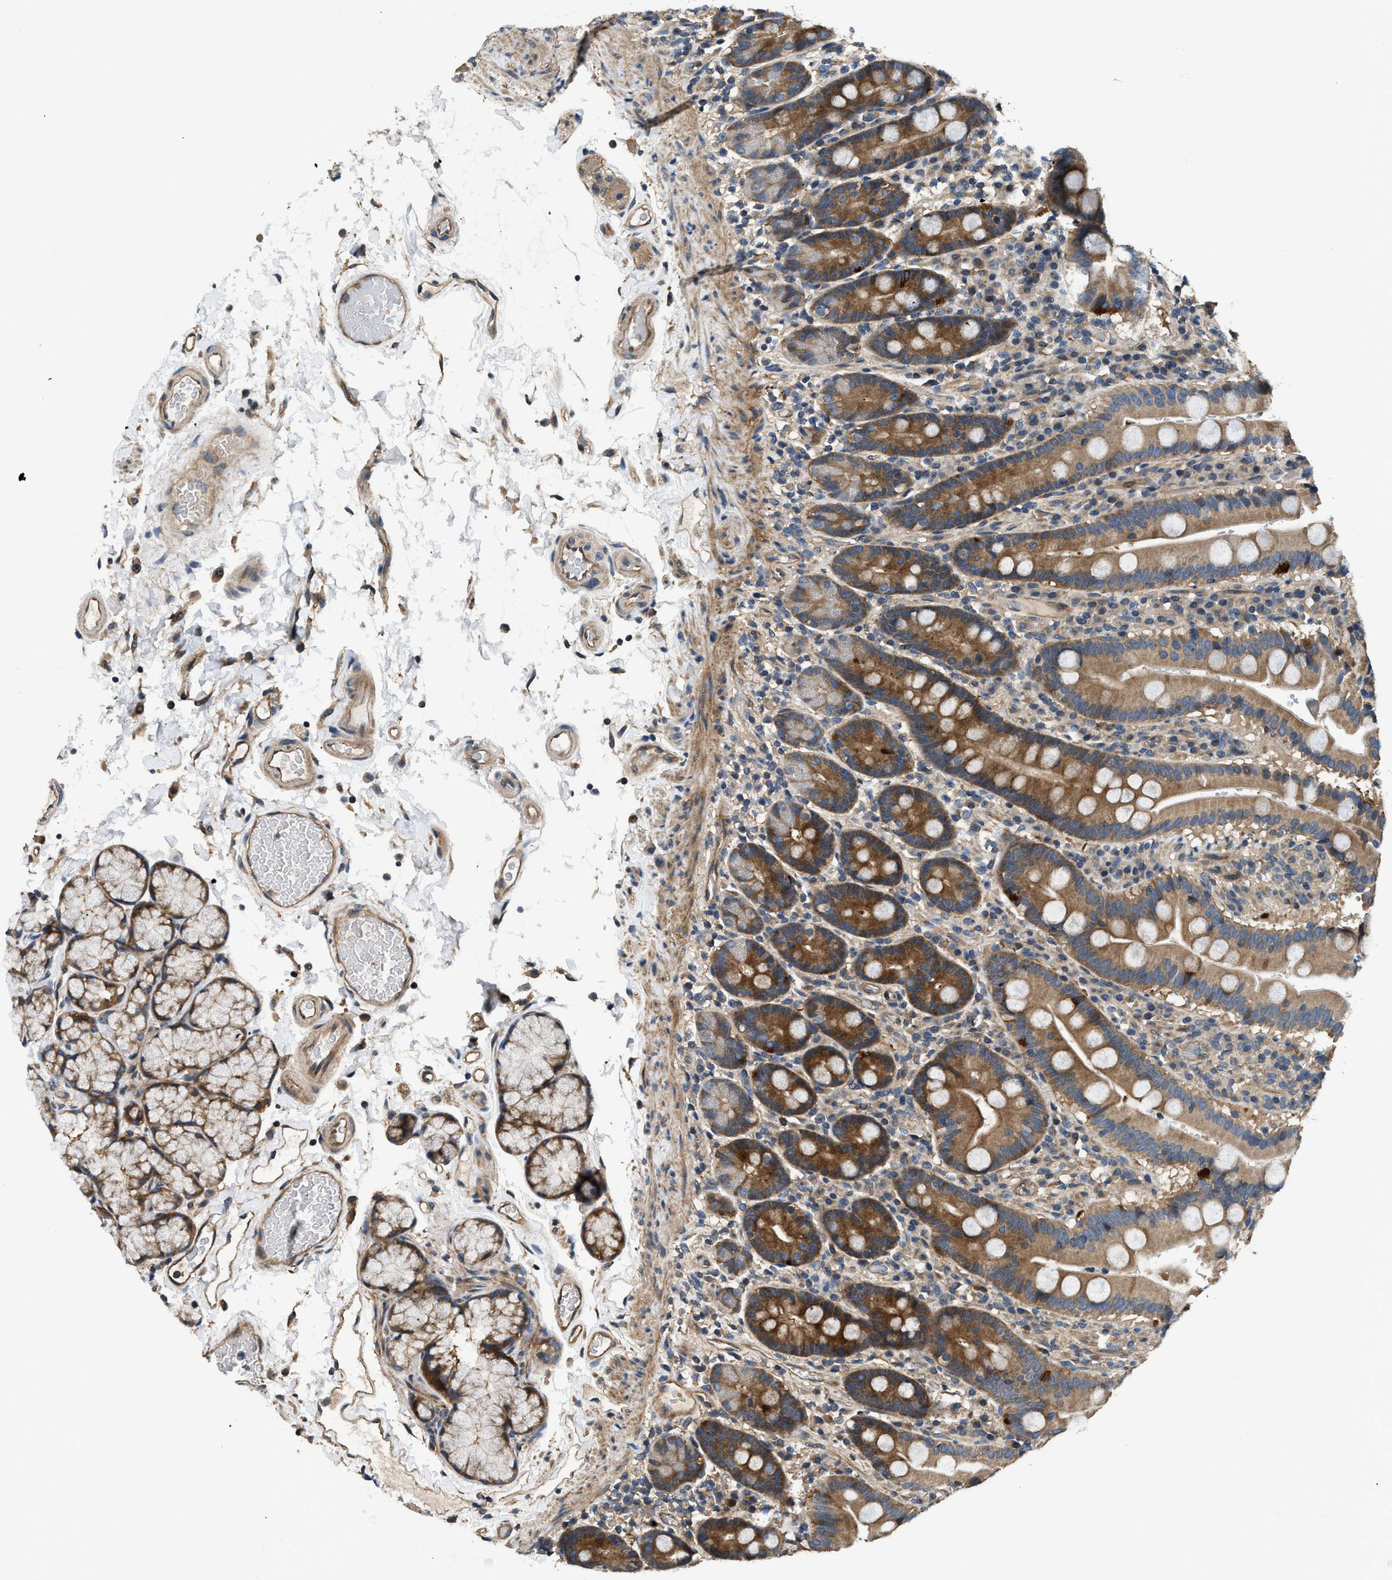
{"staining": {"intensity": "strong", "quantity": ">75%", "location": "cytoplasmic/membranous"}, "tissue": "duodenum", "cell_type": "Glandular cells", "image_type": "normal", "snomed": [{"axis": "morphology", "description": "Normal tissue, NOS"}, {"axis": "topography", "description": "Small intestine, NOS"}], "caption": "Glandular cells reveal high levels of strong cytoplasmic/membranous expression in about >75% of cells in benign human duodenum.", "gene": "IL3RA", "patient": {"sex": "female", "age": 71}}